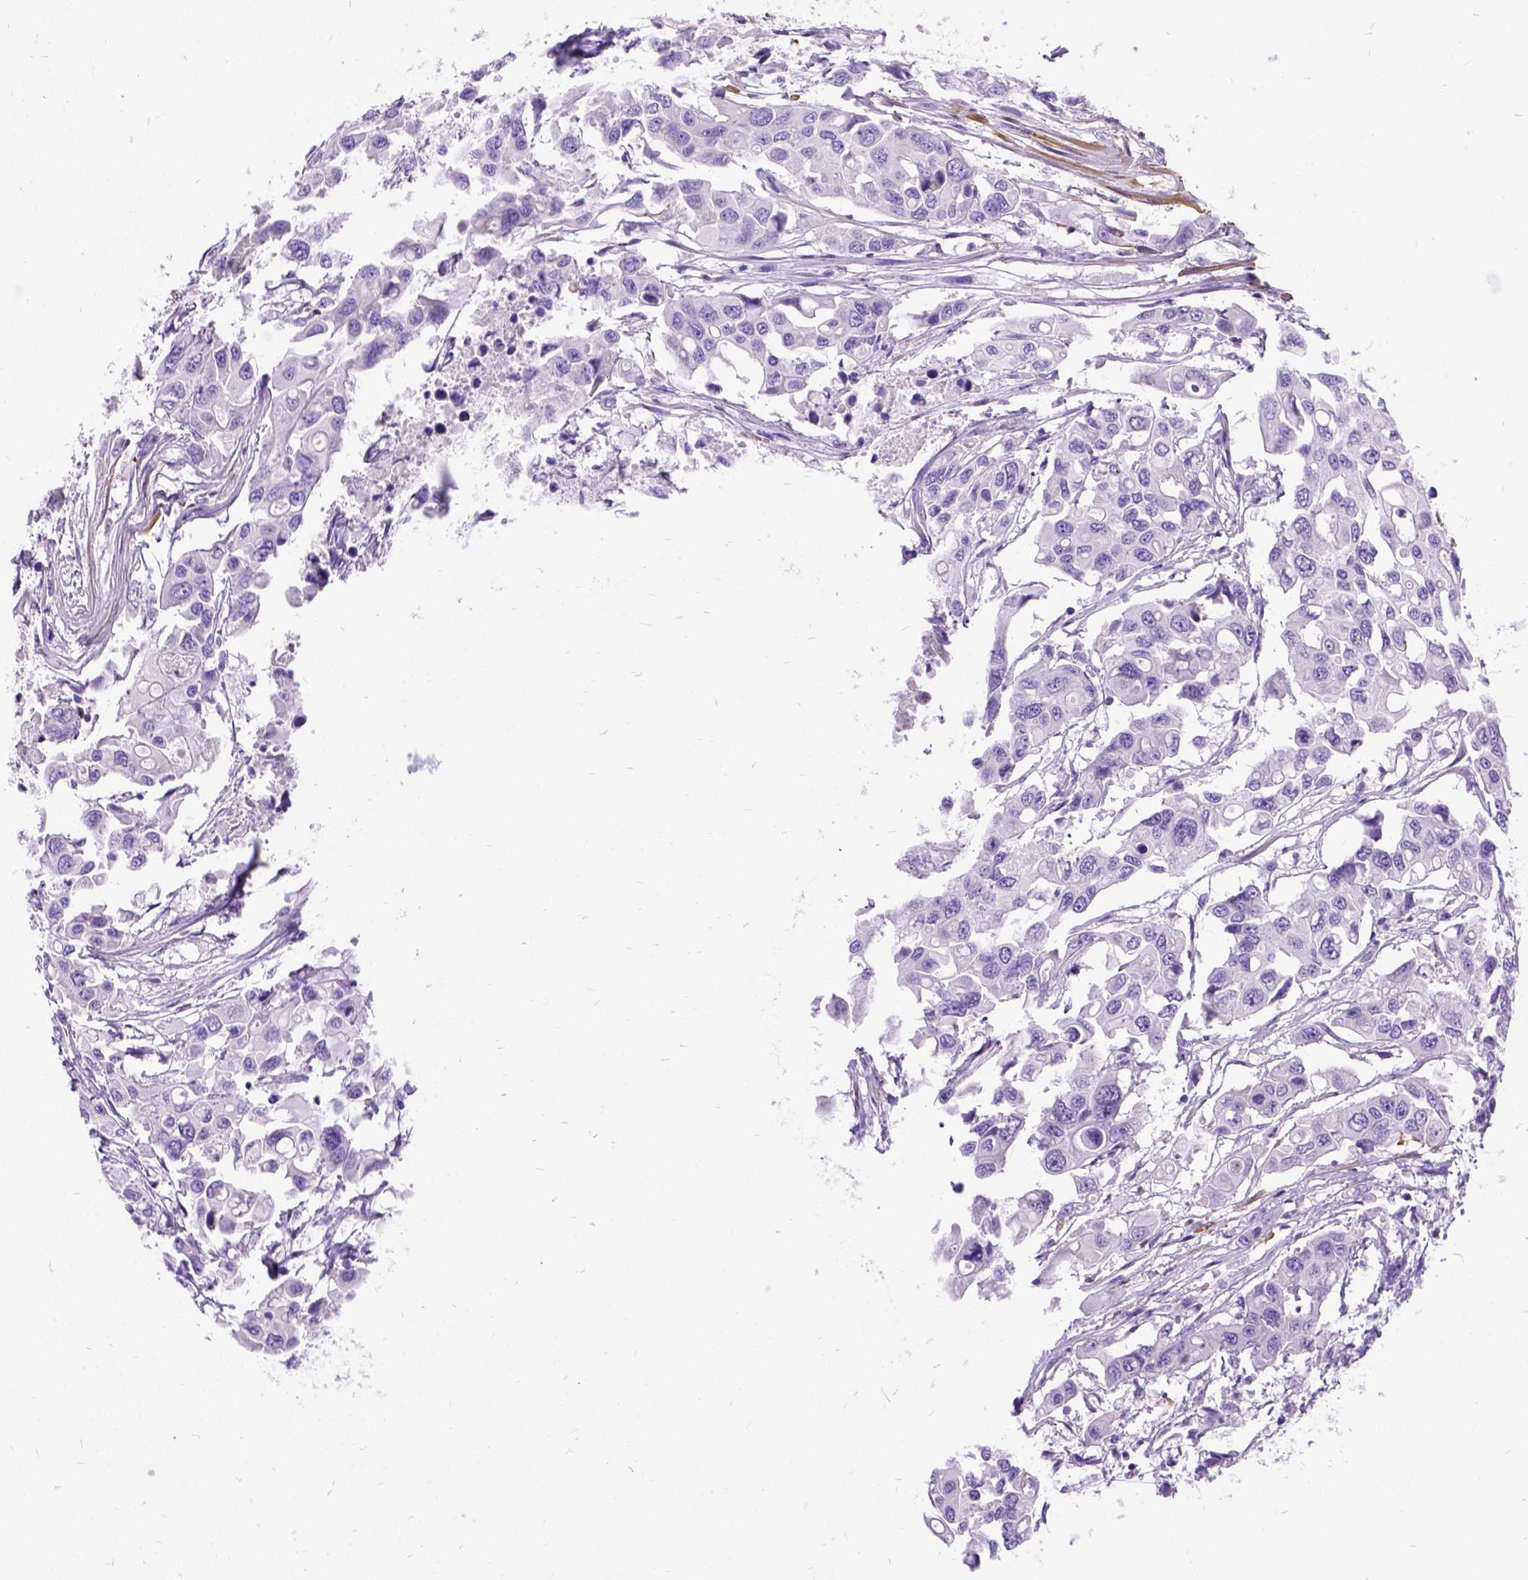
{"staining": {"intensity": "negative", "quantity": "none", "location": "none"}, "tissue": "colorectal cancer", "cell_type": "Tumor cells", "image_type": "cancer", "snomed": [{"axis": "morphology", "description": "Adenocarcinoma, NOS"}, {"axis": "topography", "description": "Colon"}], "caption": "An immunohistochemistry photomicrograph of colorectal cancer (adenocarcinoma) is shown. There is no staining in tumor cells of colorectal cancer (adenocarcinoma).", "gene": "PRG2", "patient": {"sex": "male", "age": 77}}